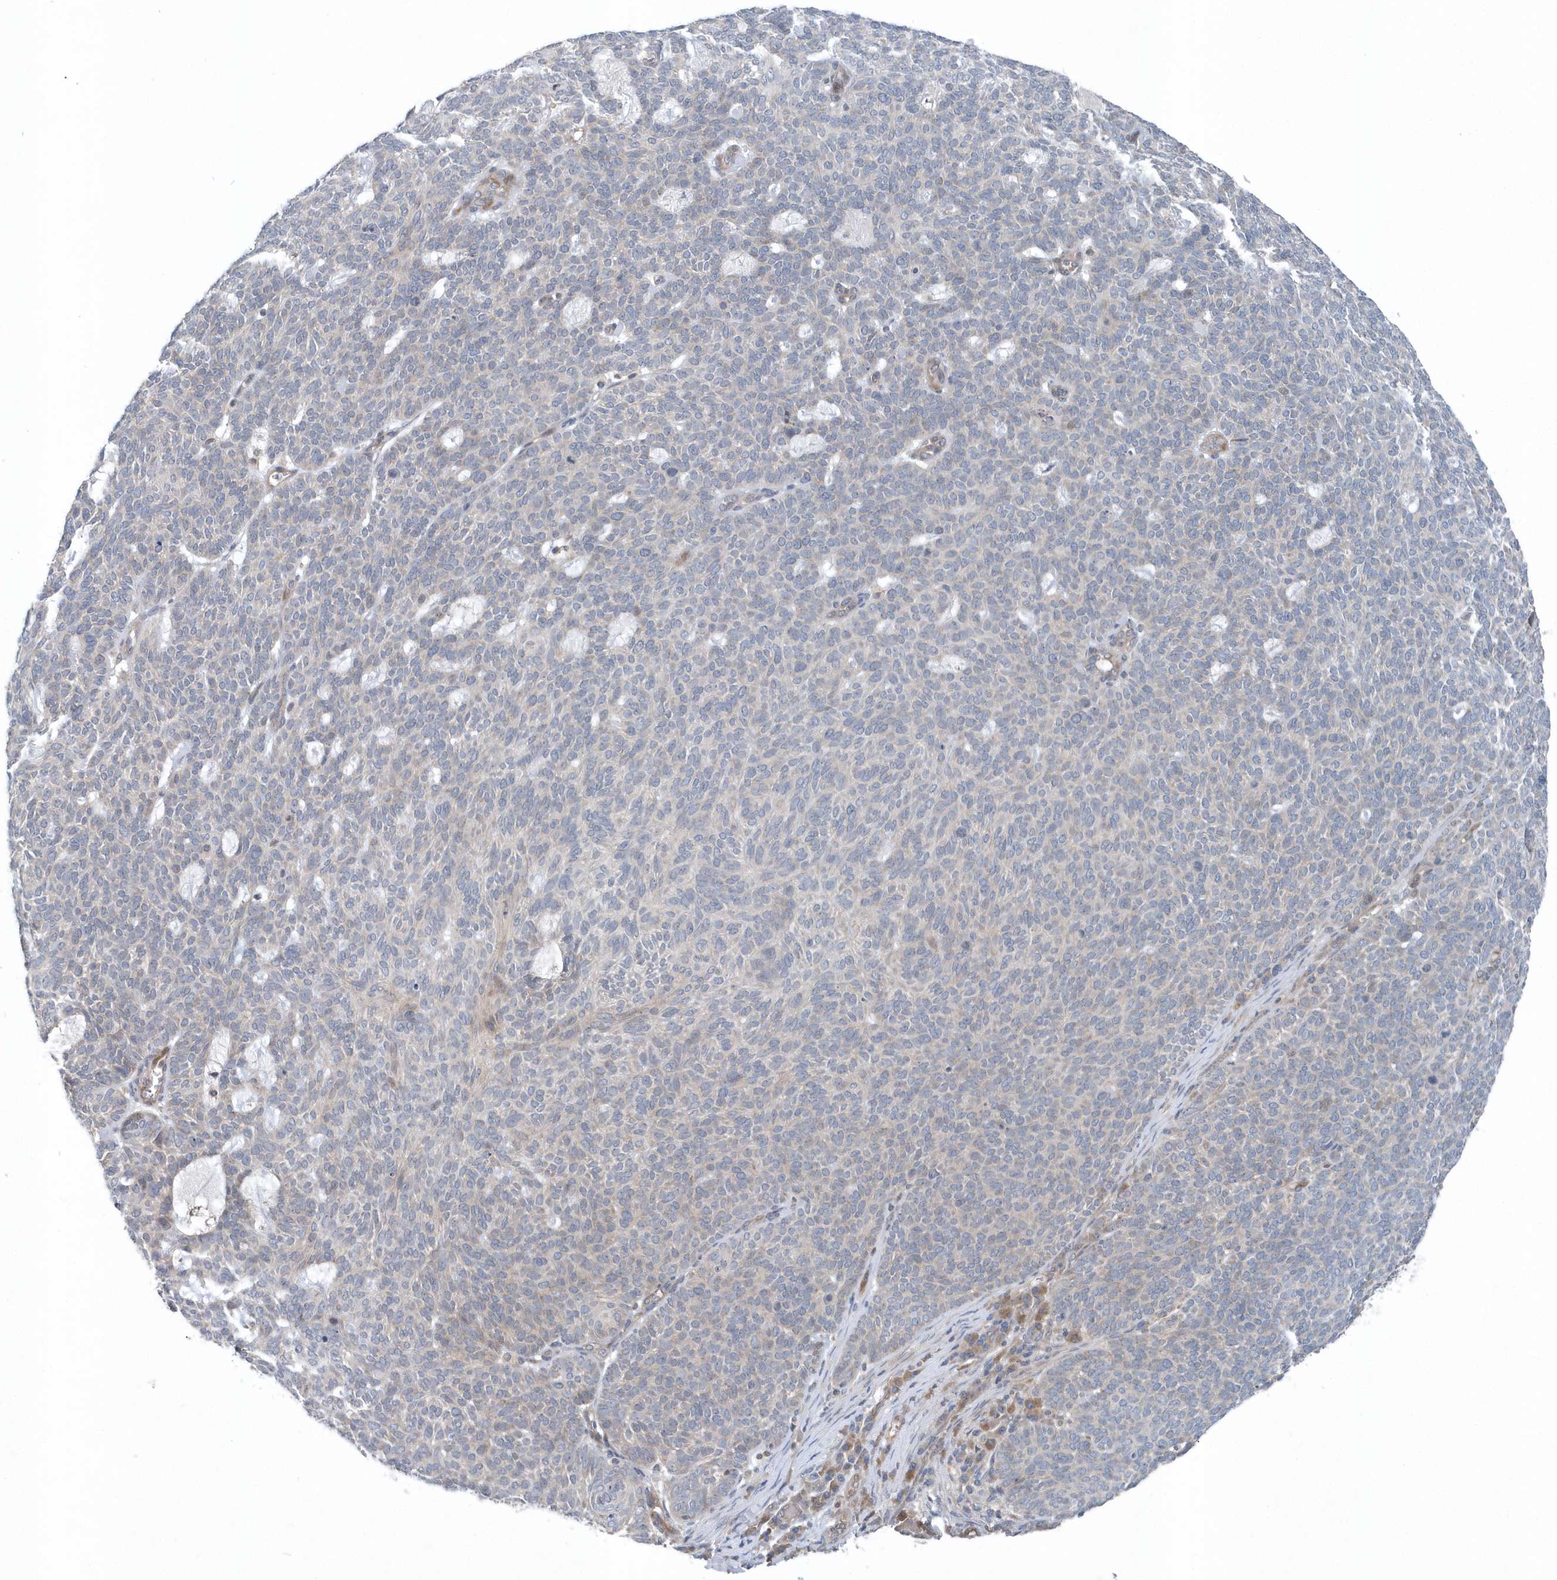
{"staining": {"intensity": "weak", "quantity": "<25%", "location": "cytoplasmic/membranous"}, "tissue": "skin cancer", "cell_type": "Tumor cells", "image_type": "cancer", "snomed": [{"axis": "morphology", "description": "Squamous cell carcinoma, NOS"}, {"axis": "topography", "description": "Skin"}], "caption": "The image shows no staining of tumor cells in squamous cell carcinoma (skin).", "gene": "MCC", "patient": {"sex": "female", "age": 90}}